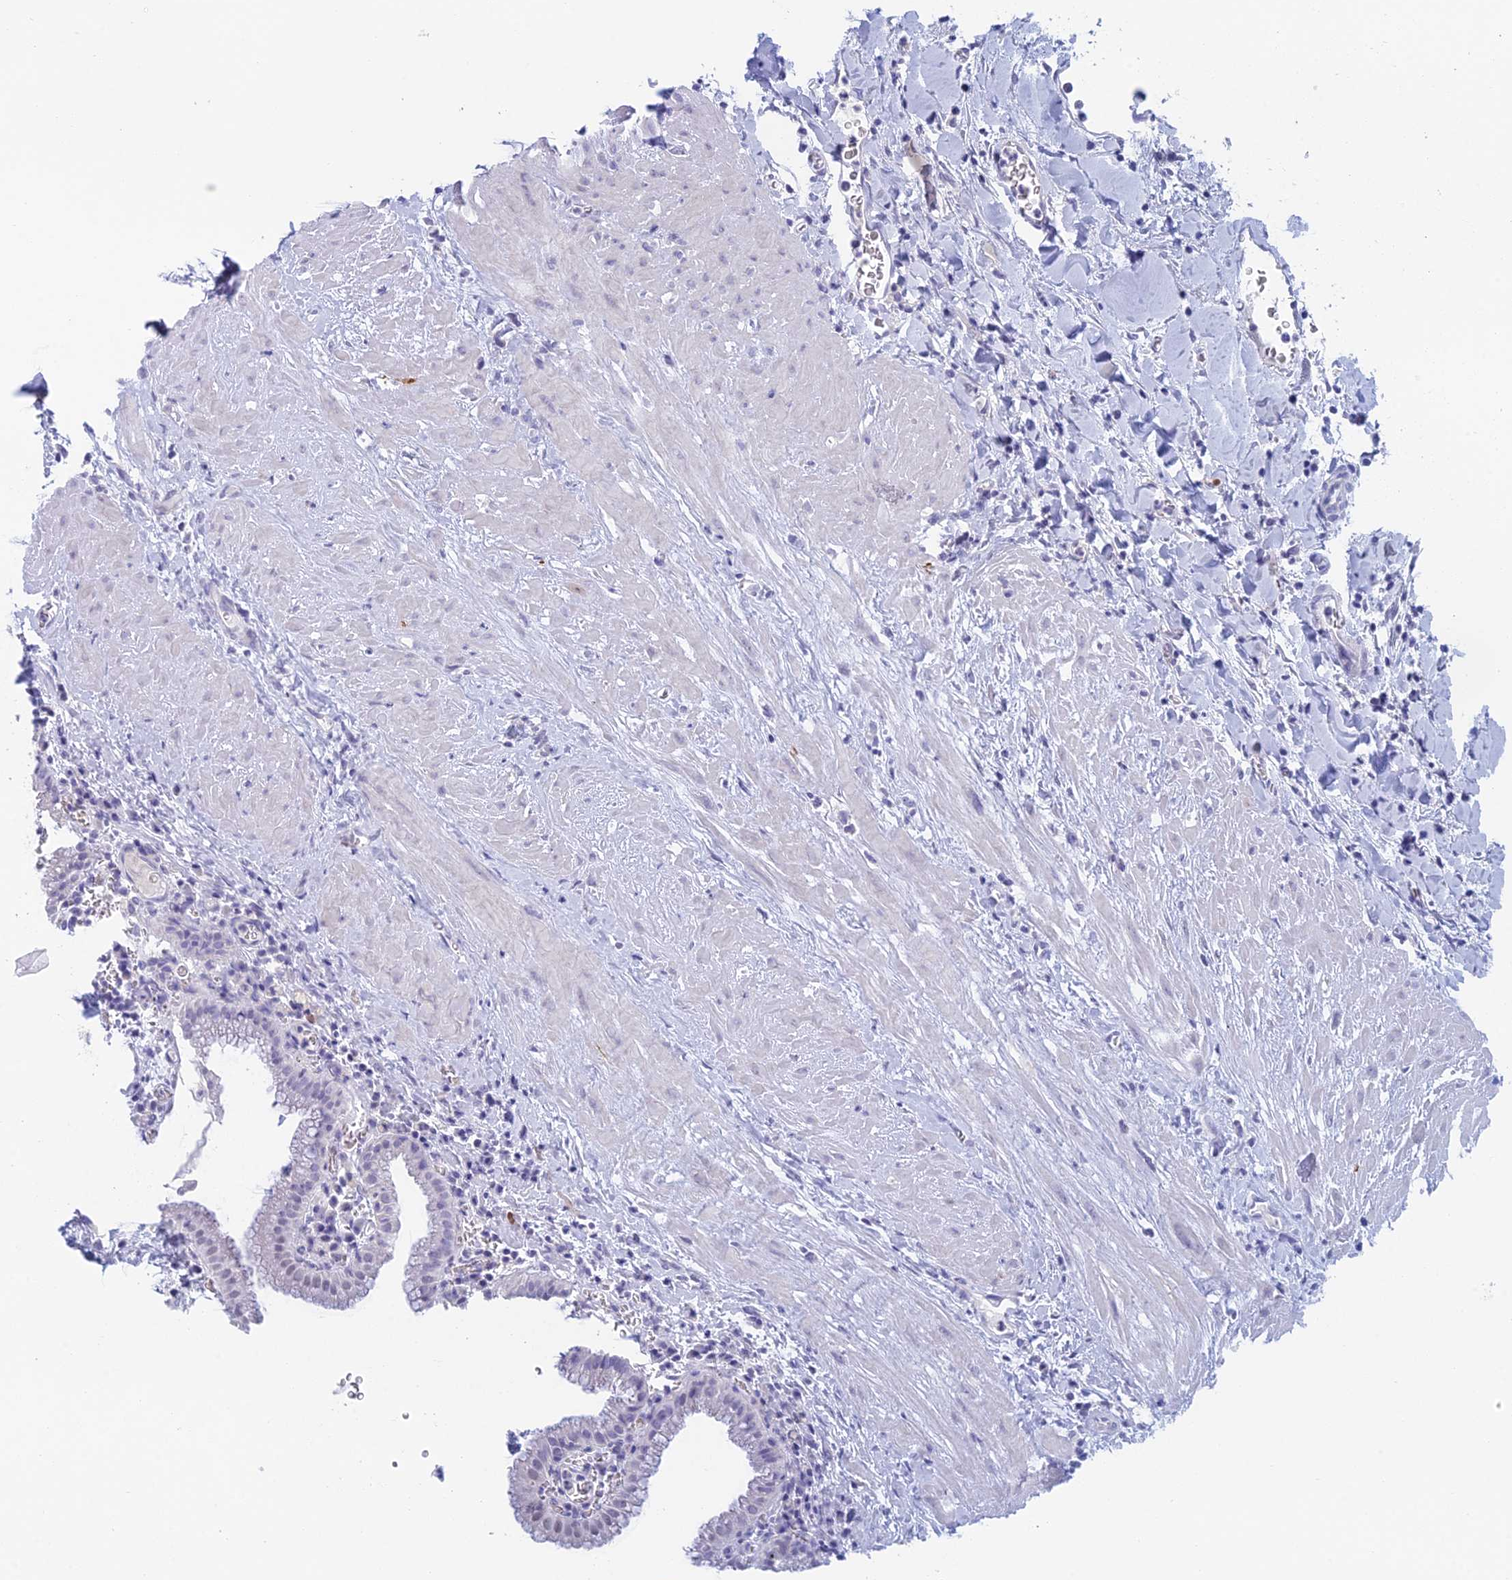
{"staining": {"intensity": "negative", "quantity": "none", "location": "none"}, "tissue": "gallbladder", "cell_type": "Glandular cells", "image_type": "normal", "snomed": [{"axis": "morphology", "description": "Normal tissue, NOS"}, {"axis": "topography", "description": "Gallbladder"}], "caption": "The photomicrograph demonstrates no significant expression in glandular cells of gallbladder. (Stains: DAB immunohistochemistry (IHC) with hematoxylin counter stain, Microscopy: brightfield microscopy at high magnification).", "gene": "TMEM161B", "patient": {"sex": "male", "age": 78}}